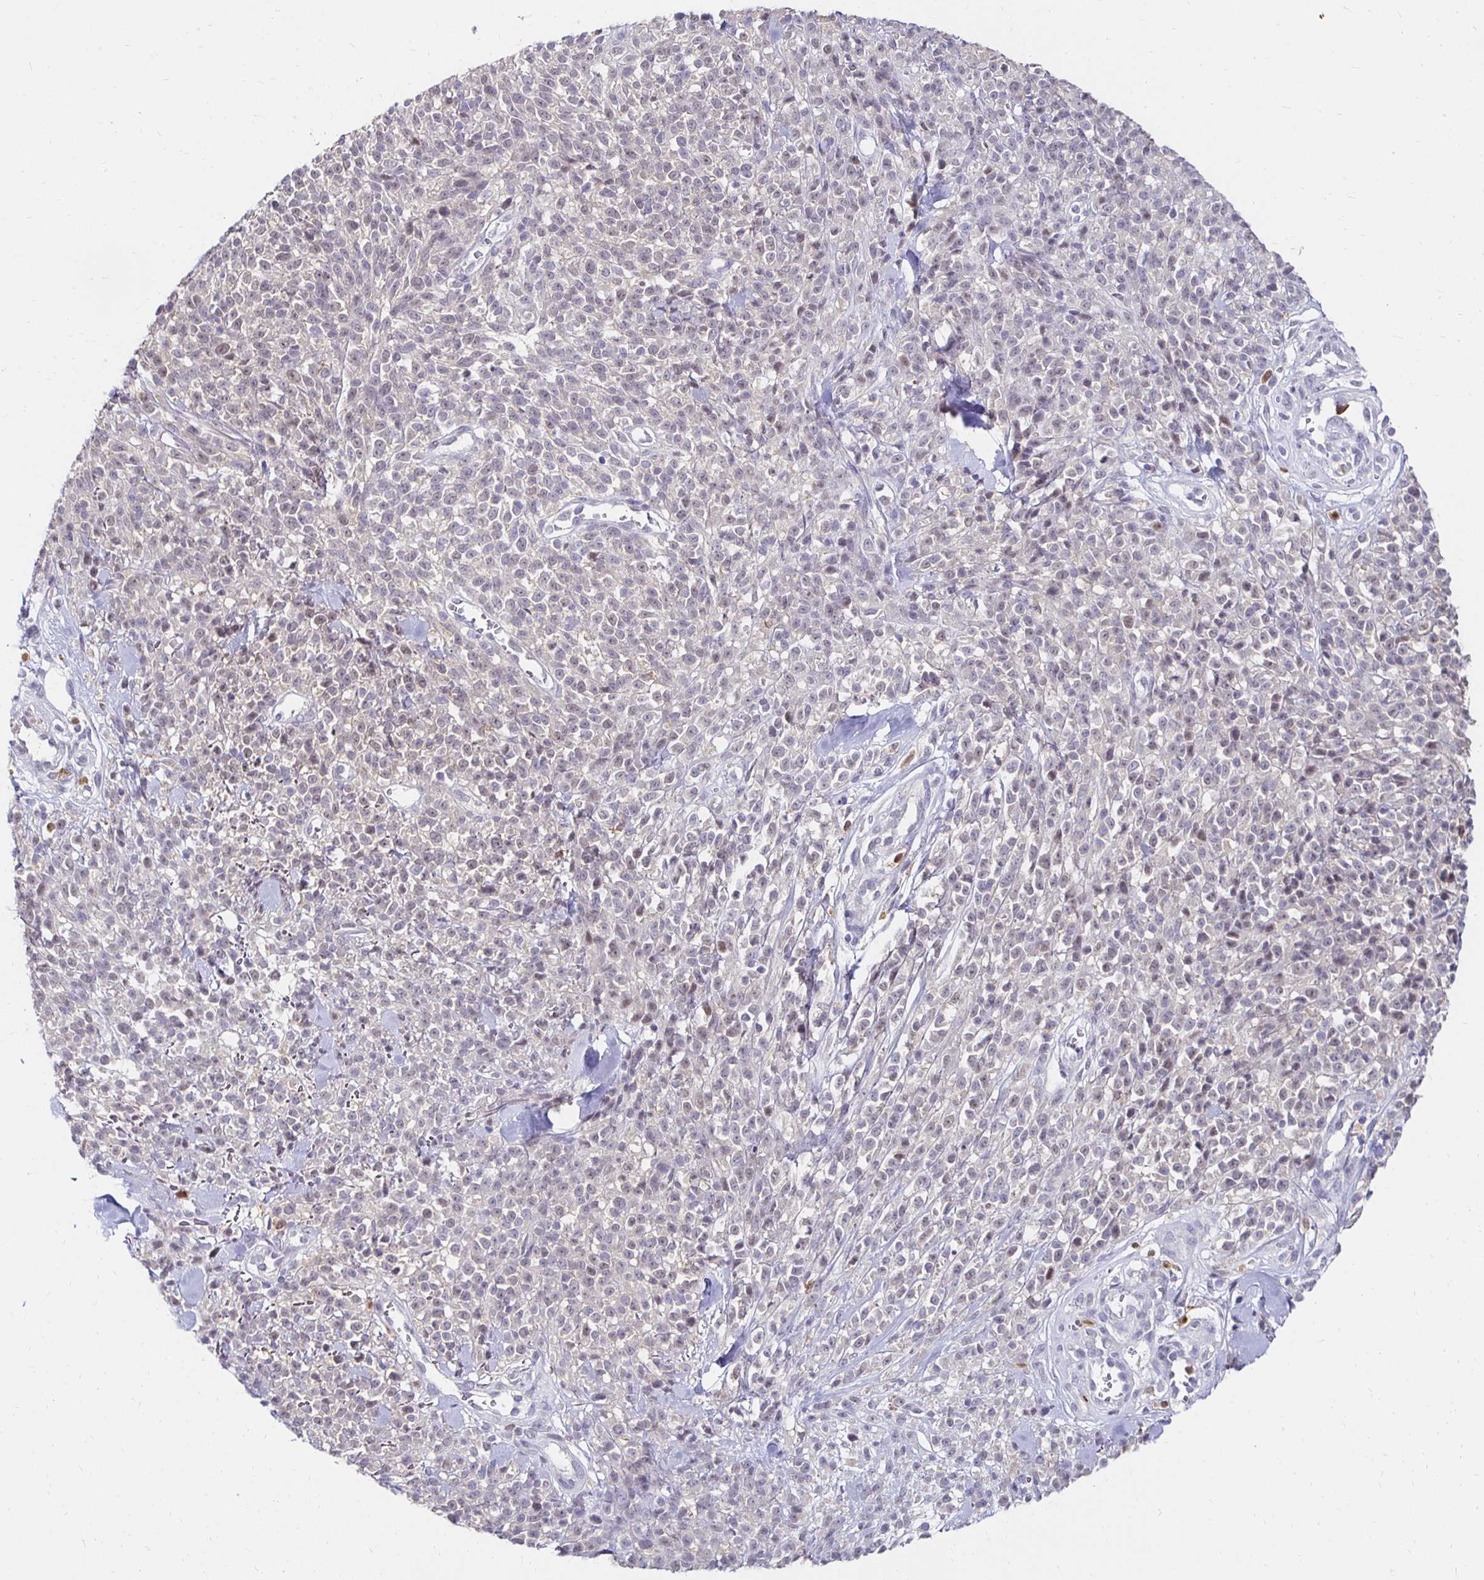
{"staining": {"intensity": "negative", "quantity": "none", "location": "none"}, "tissue": "melanoma", "cell_type": "Tumor cells", "image_type": "cancer", "snomed": [{"axis": "morphology", "description": "Malignant melanoma, NOS"}, {"axis": "topography", "description": "Skin"}, {"axis": "topography", "description": "Skin of trunk"}], "caption": "Tumor cells are negative for brown protein staining in melanoma.", "gene": "PADI2", "patient": {"sex": "male", "age": 74}}